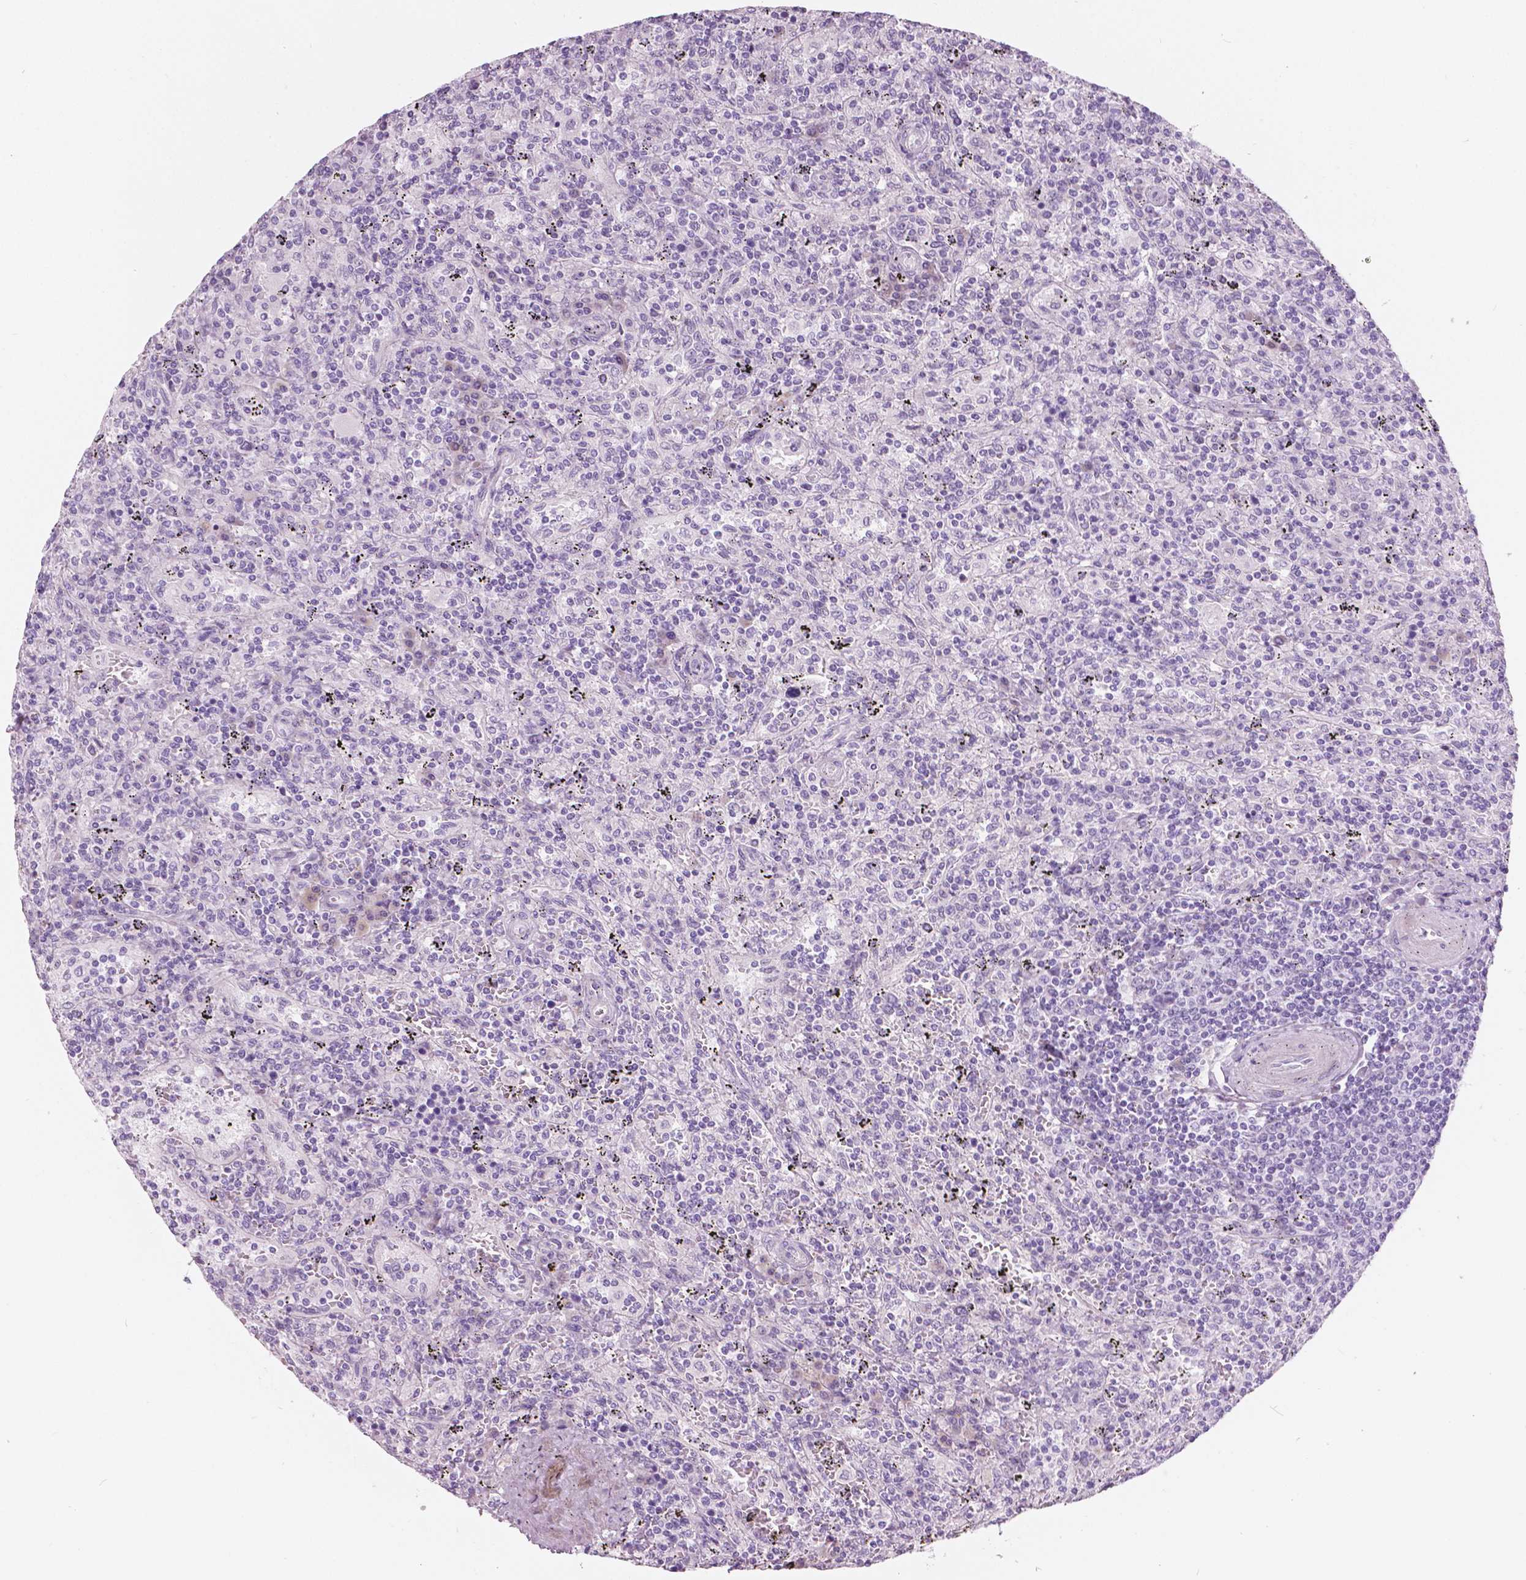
{"staining": {"intensity": "negative", "quantity": "none", "location": "none"}, "tissue": "lymphoma", "cell_type": "Tumor cells", "image_type": "cancer", "snomed": [{"axis": "morphology", "description": "Malignant lymphoma, non-Hodgkin's type, Low grade"}, {"axis": "topography", "description": "Spleen"}], "caption": "Immunohistochemistry (IHC) of human low-grade malignant lymphoma, non-Hodgkin's type shows no expression in tumor cells.", "gene": "A4GNT", "patient": {"sex": "male", "age": 62}}